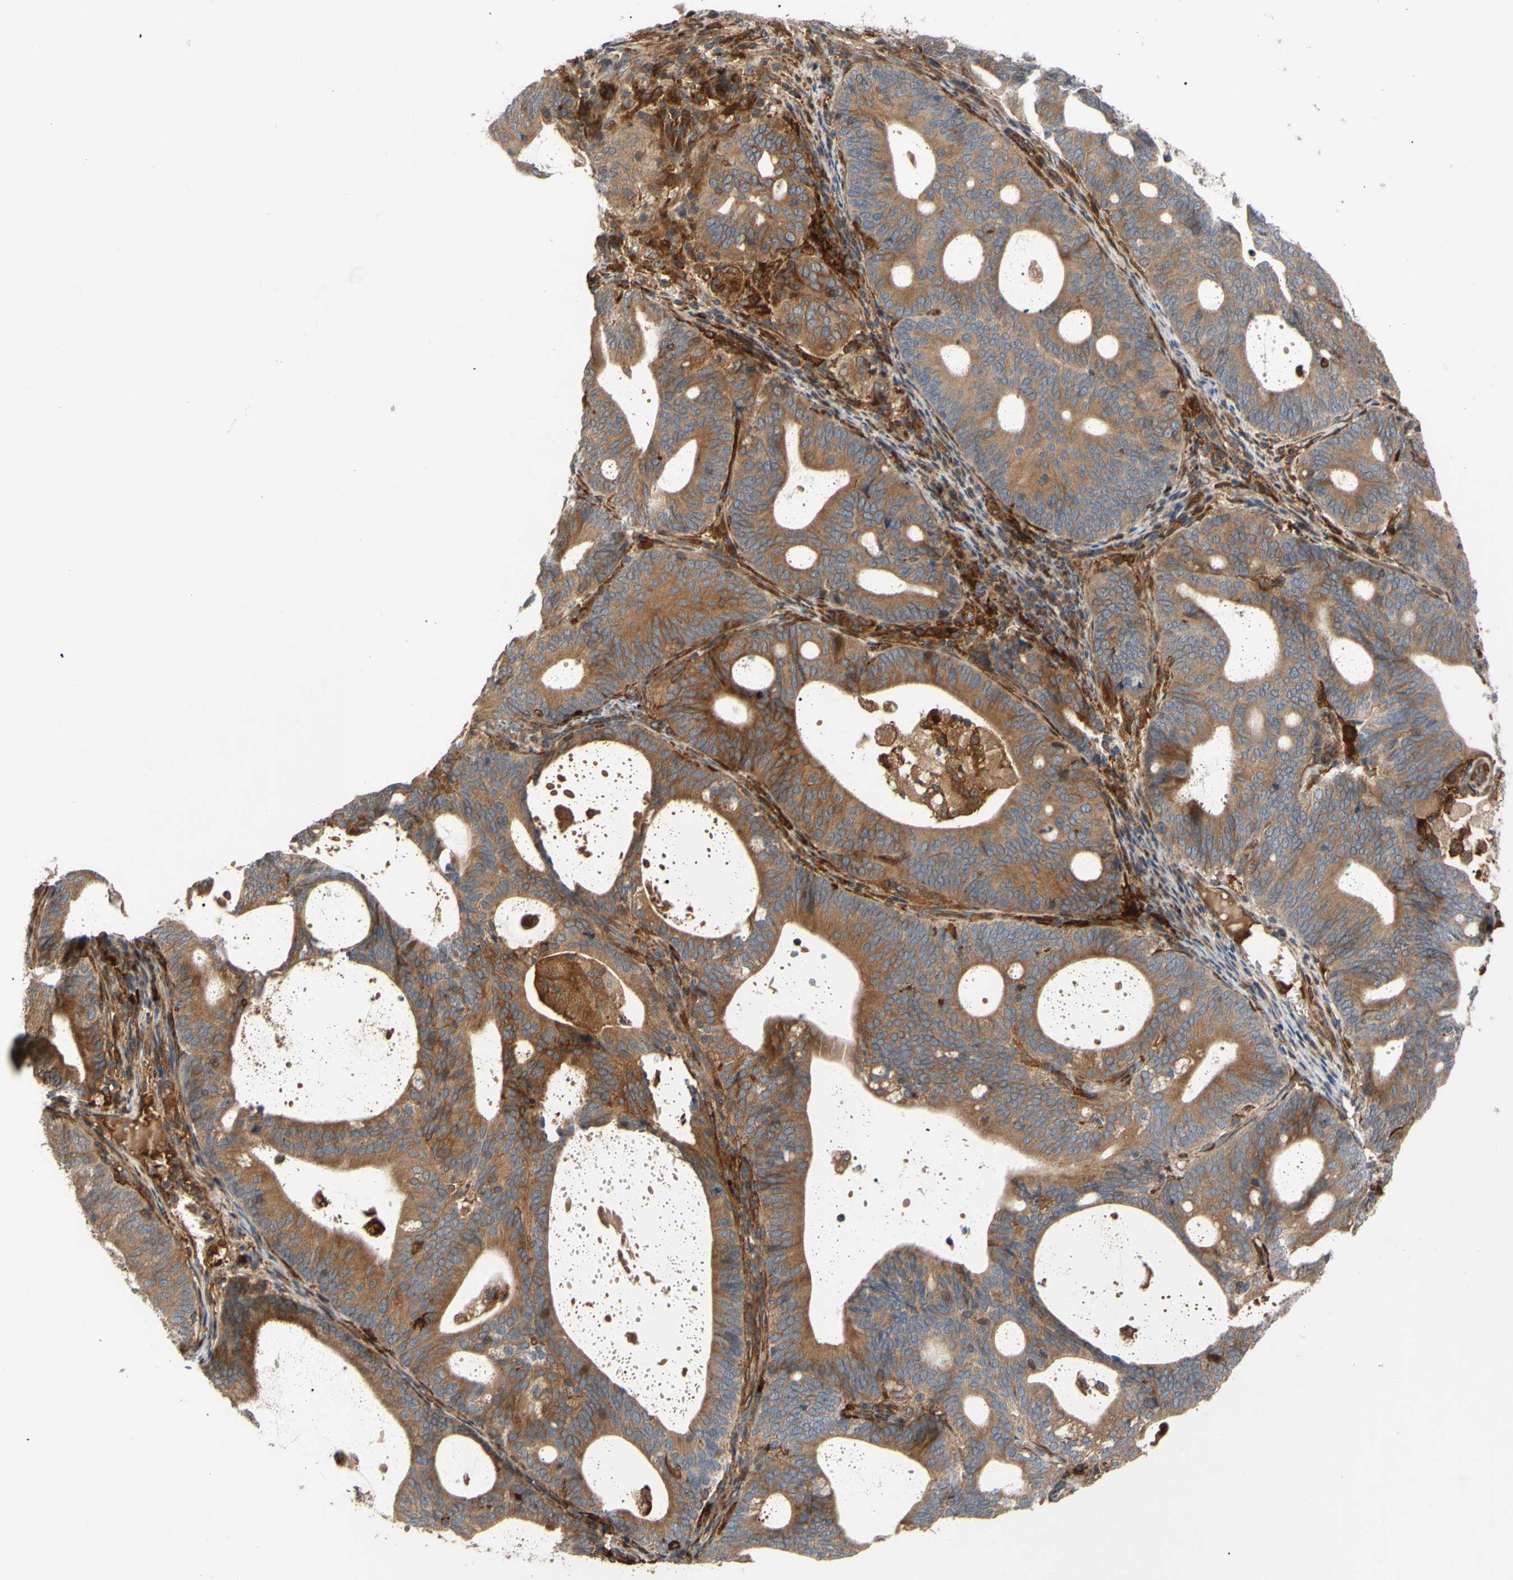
{"staining": {"intensity": "moderate", "quantity": ">75%", "location": "cytoplasmic/membranous"}, "tissue": "endometrial cancer", "cell_type": "Tumor cells", "image_type": "cancer", "snomed": [{"axis": "morphology", "description": "Adenocarcinoma, NOS"}, {"axis": "topography", "description": "Uterus"}], "caption": "Immunohistochemical staining of human adenocarcinoma (endometrial) displays medium levels of moderate cytoplasmic/membranous staining in approximately >75% of tumor cells.", "gene": "SPTLC1", "patient": {"sex": "female", "age": 83}}